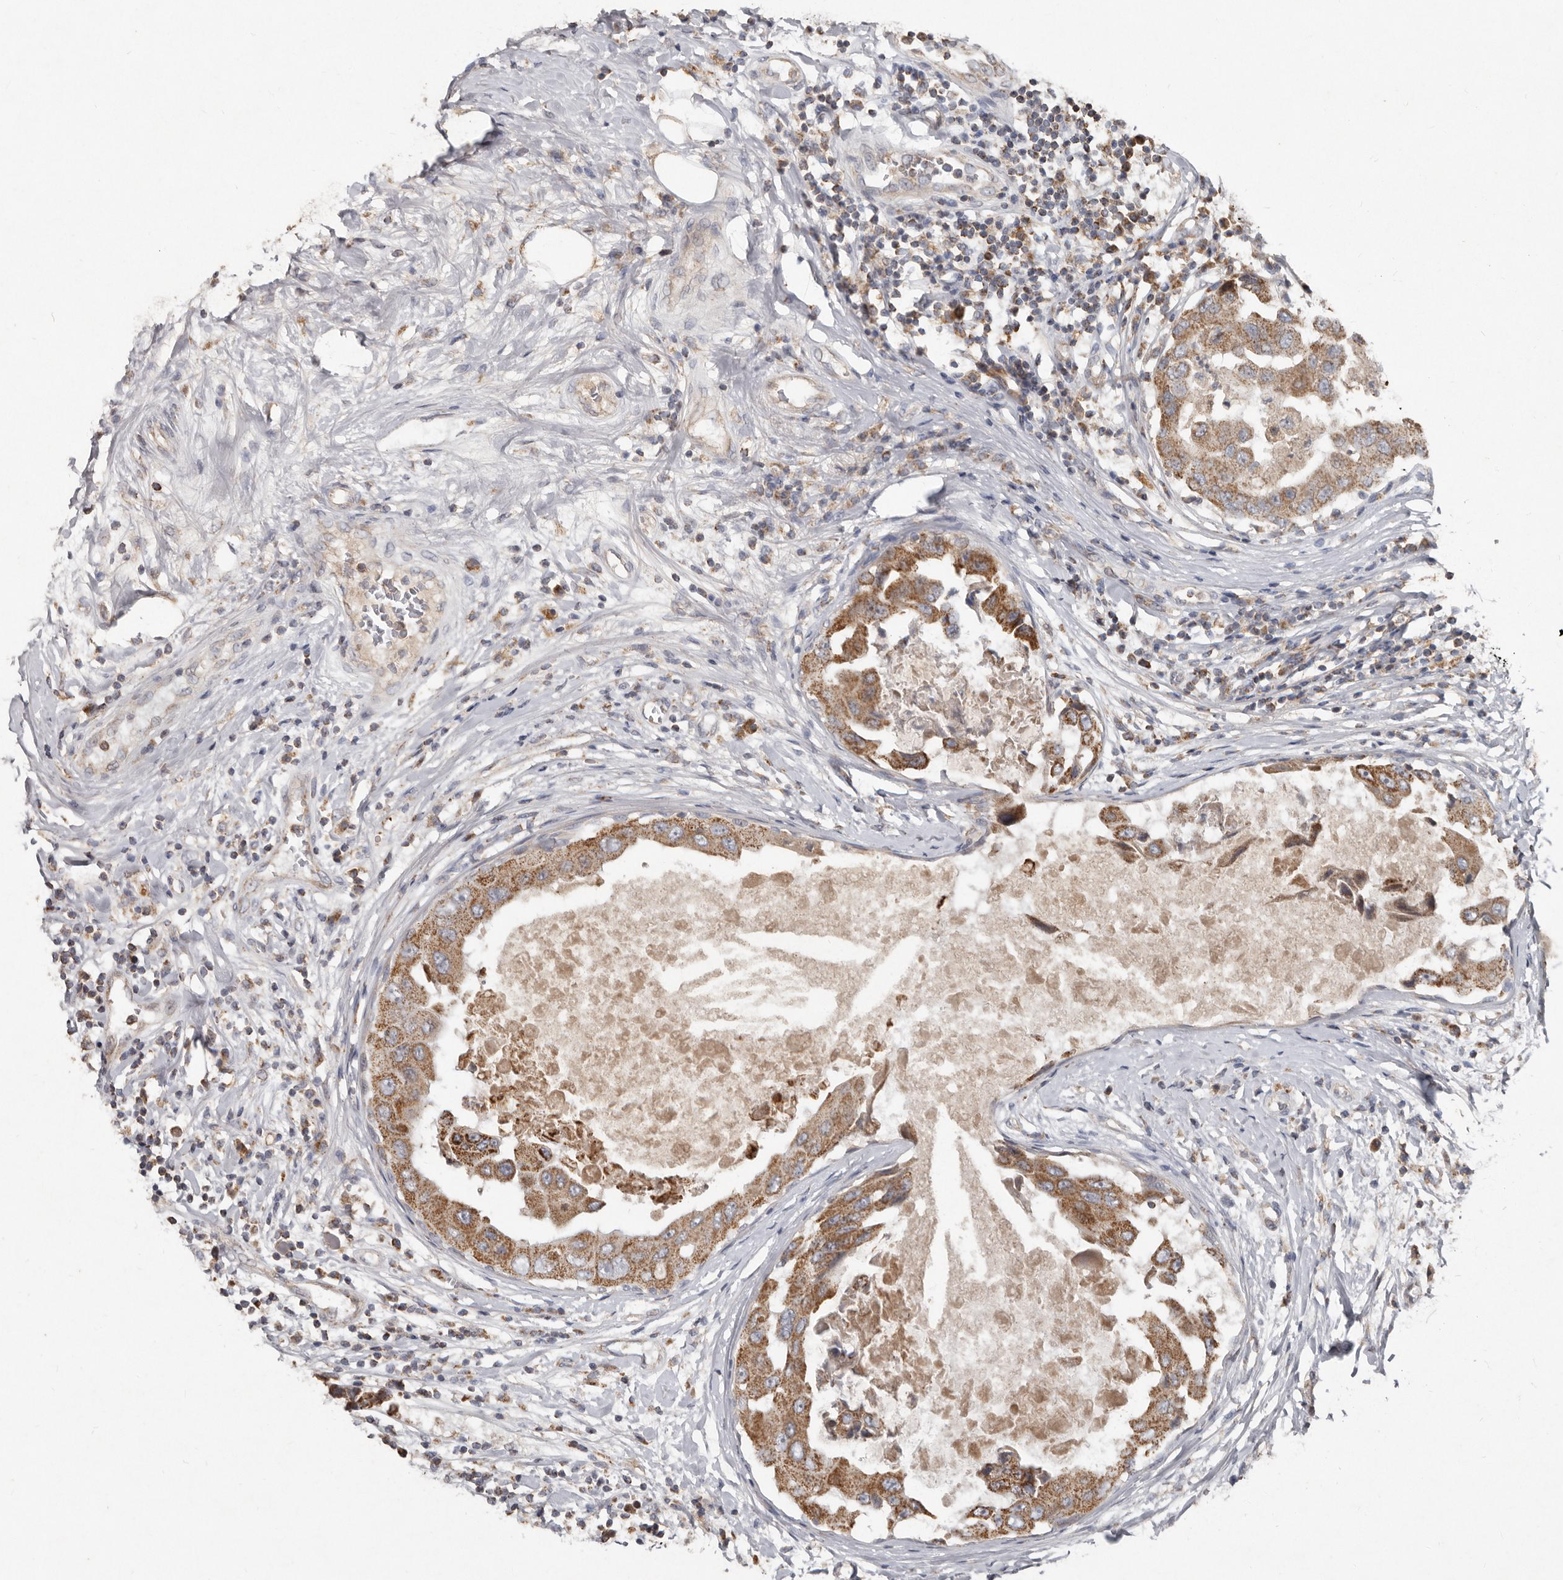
{"staining": {"intensity": "moderate", "quantity": ">75%", "location": "cytoplasmic/membranous"}, "tissue": "breast cancer", "cell_type": "Tumor cells", "image_type": "cancer", "snomed": [{"axis": "morphology", "description": "Duct carcinoma"}, {"axis": "topography", "description": "Breast"}], "caption": "Approximately >75% of tumor cells in breast cancer (intraductal carcinoma) demonstrate moderate cytoplasmic/membranous protein positivity as visualized by brown immunohistochemical staining.", "gene": "KIF26B", "patient": {"sex": "female", "age": 27}}